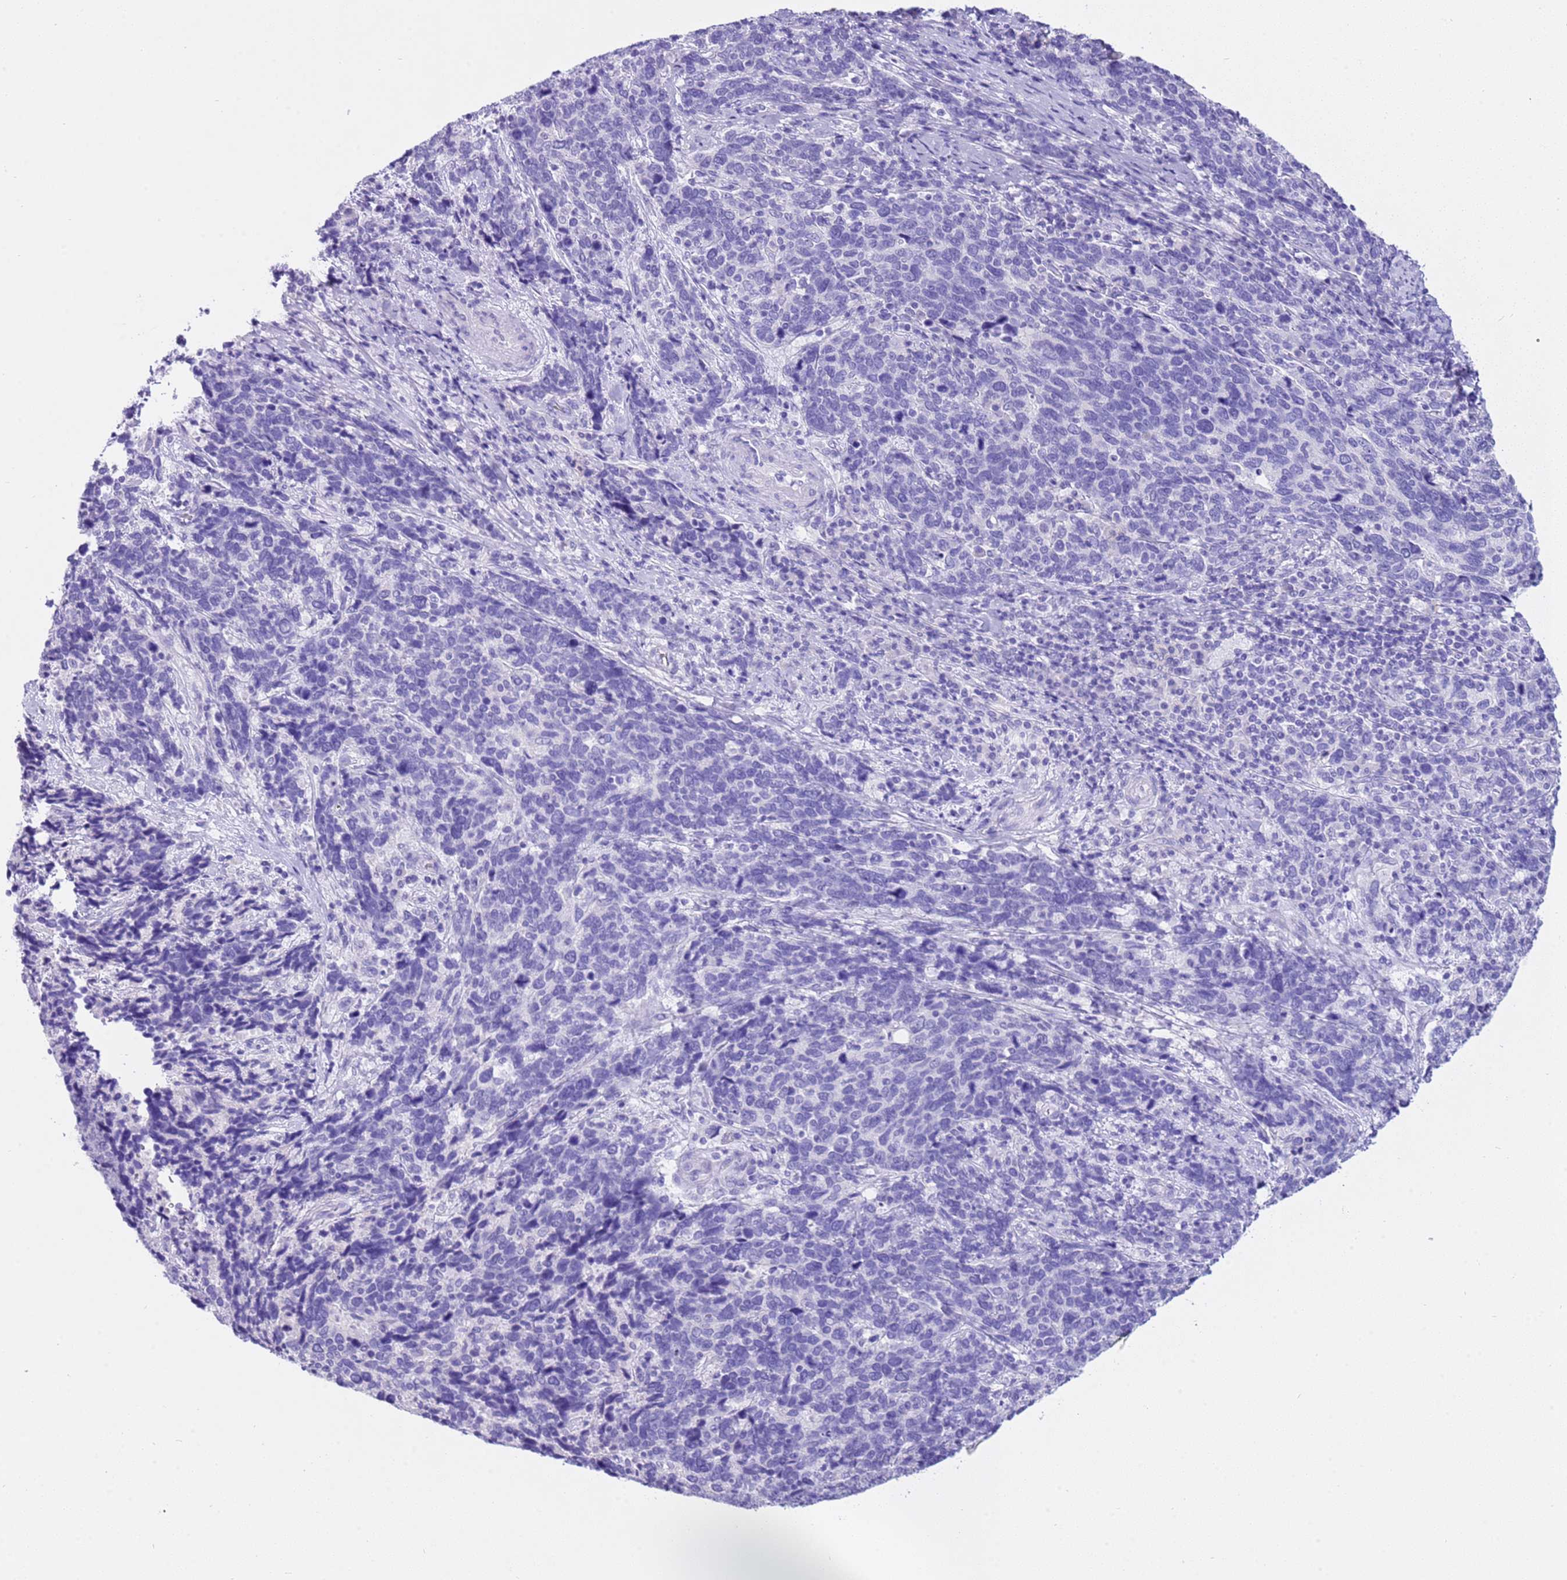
{"staining": {"intensity": "negative", "quantity": "none", "location": "none"}, "tissue": "cervical cancer", "cell_type": "Tumor cells", "image_type": "cancer", "snomed": [{"axis": "morphology", "description": "Squamous cell carcinoma, NOS"}, {"axis": "topography", "description": "Cervix"}], "caption": "A photomicrograph of squamous cell carcinoma (cervical) stained for a protein displays no brown staining in tumor cells.", "gene": "CPB1", "patient": {"sex": "female", "age": 41}}